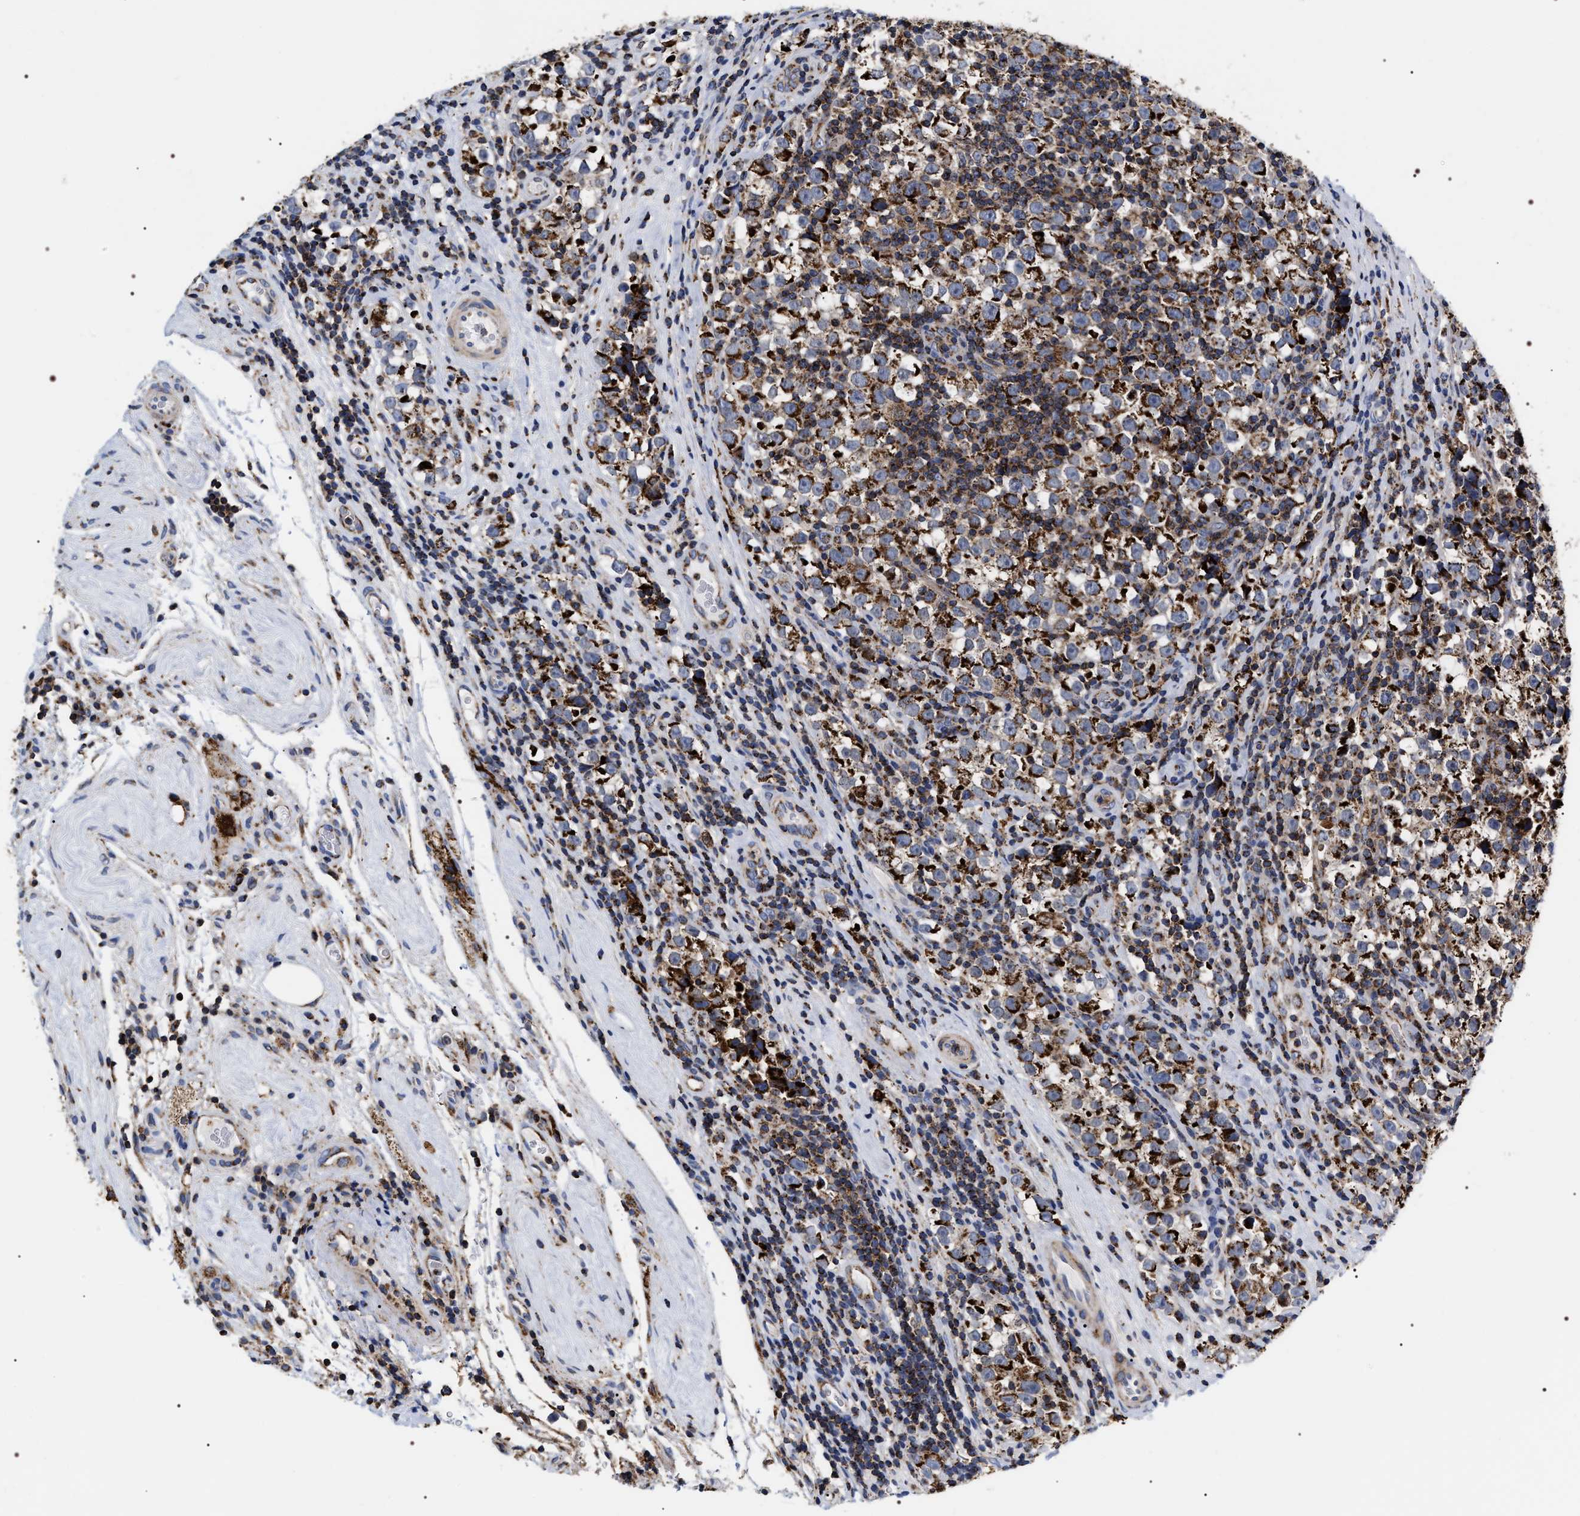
{"staining": {"intensity": "strong", "quantity": ">75%", "location": "cytoplasmic/membranous"}, "tissue": "testis cancer", "cell_type": "Tumor cells", "image_type": "cancer", "snomed": [{"axis": "morphology", "description": "Normal tissue, NOS"}, {"axis": "morphology", "description": "Seminoma, NOS"}, {"axis": "topography", "description": "Testis"}], "caption": "Strong cytoplasmic/membranous staining is identified in approximately >75% of tumor cells in testis cancer.", "gene": "COG5", "patient": {"sex": "male", "age": 43}}